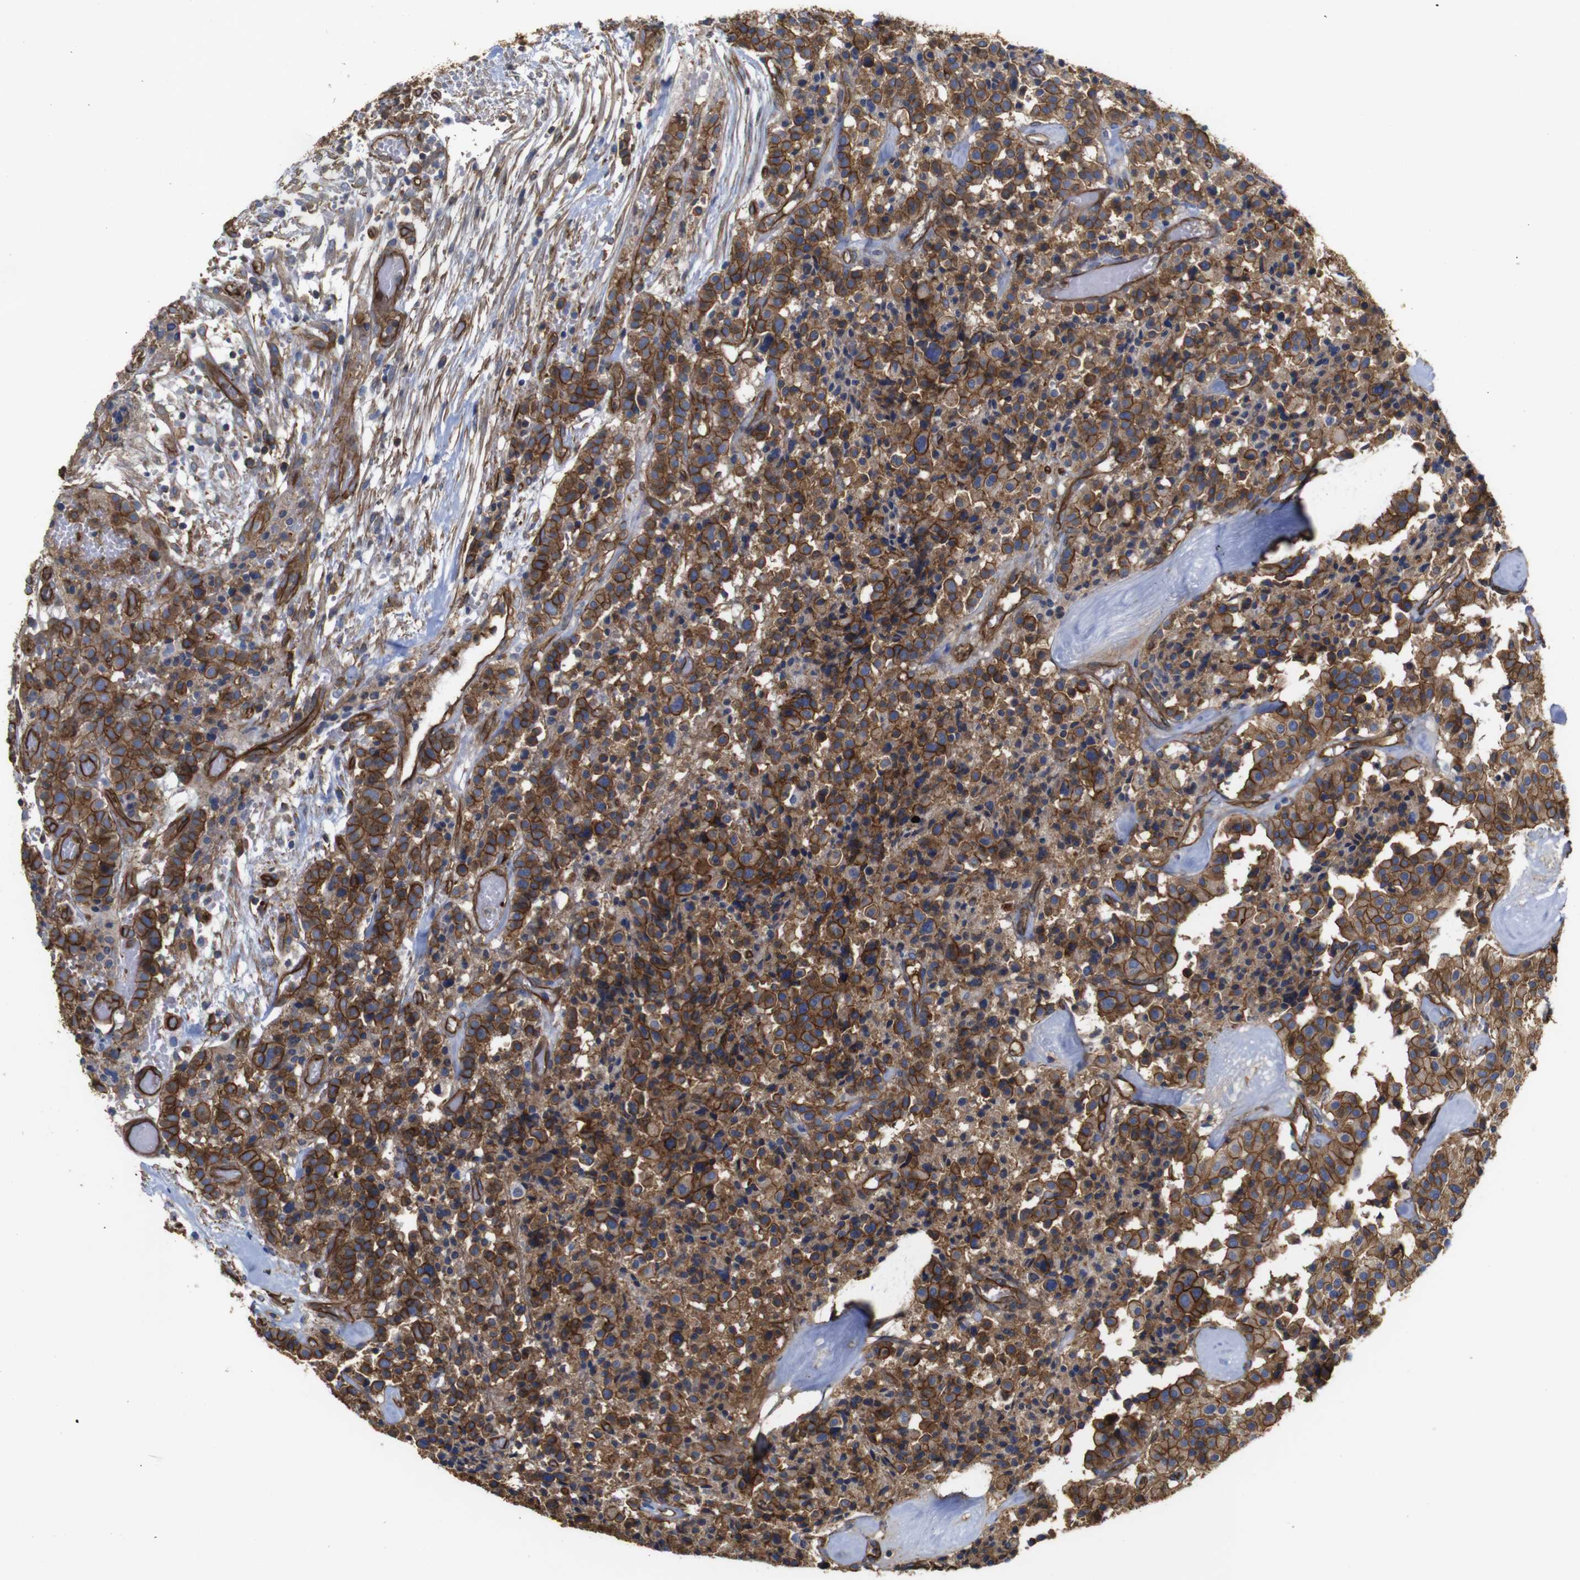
{"staining": {"intensity": "moderate", "quantity": ">75%", "location": "cytoplasmic/membranous"}, "tissue": "carcinoid", "cell_type": "Tumor cells", "image_type": "cancer", "snomed": [{"axis": "morphology", "description": "Carcinoid, malignant, NOS"}, {"axis": "topography", "description": "Lung"}], "caption": "Protein staining by immunohistochemistry (IHC) reveals moderate cytoplasmic/membranous staining in about >75% of tumor cells in carcinoid.", "gene": "SPTBN1", "patient": {"sex": "male", "age": 30}}